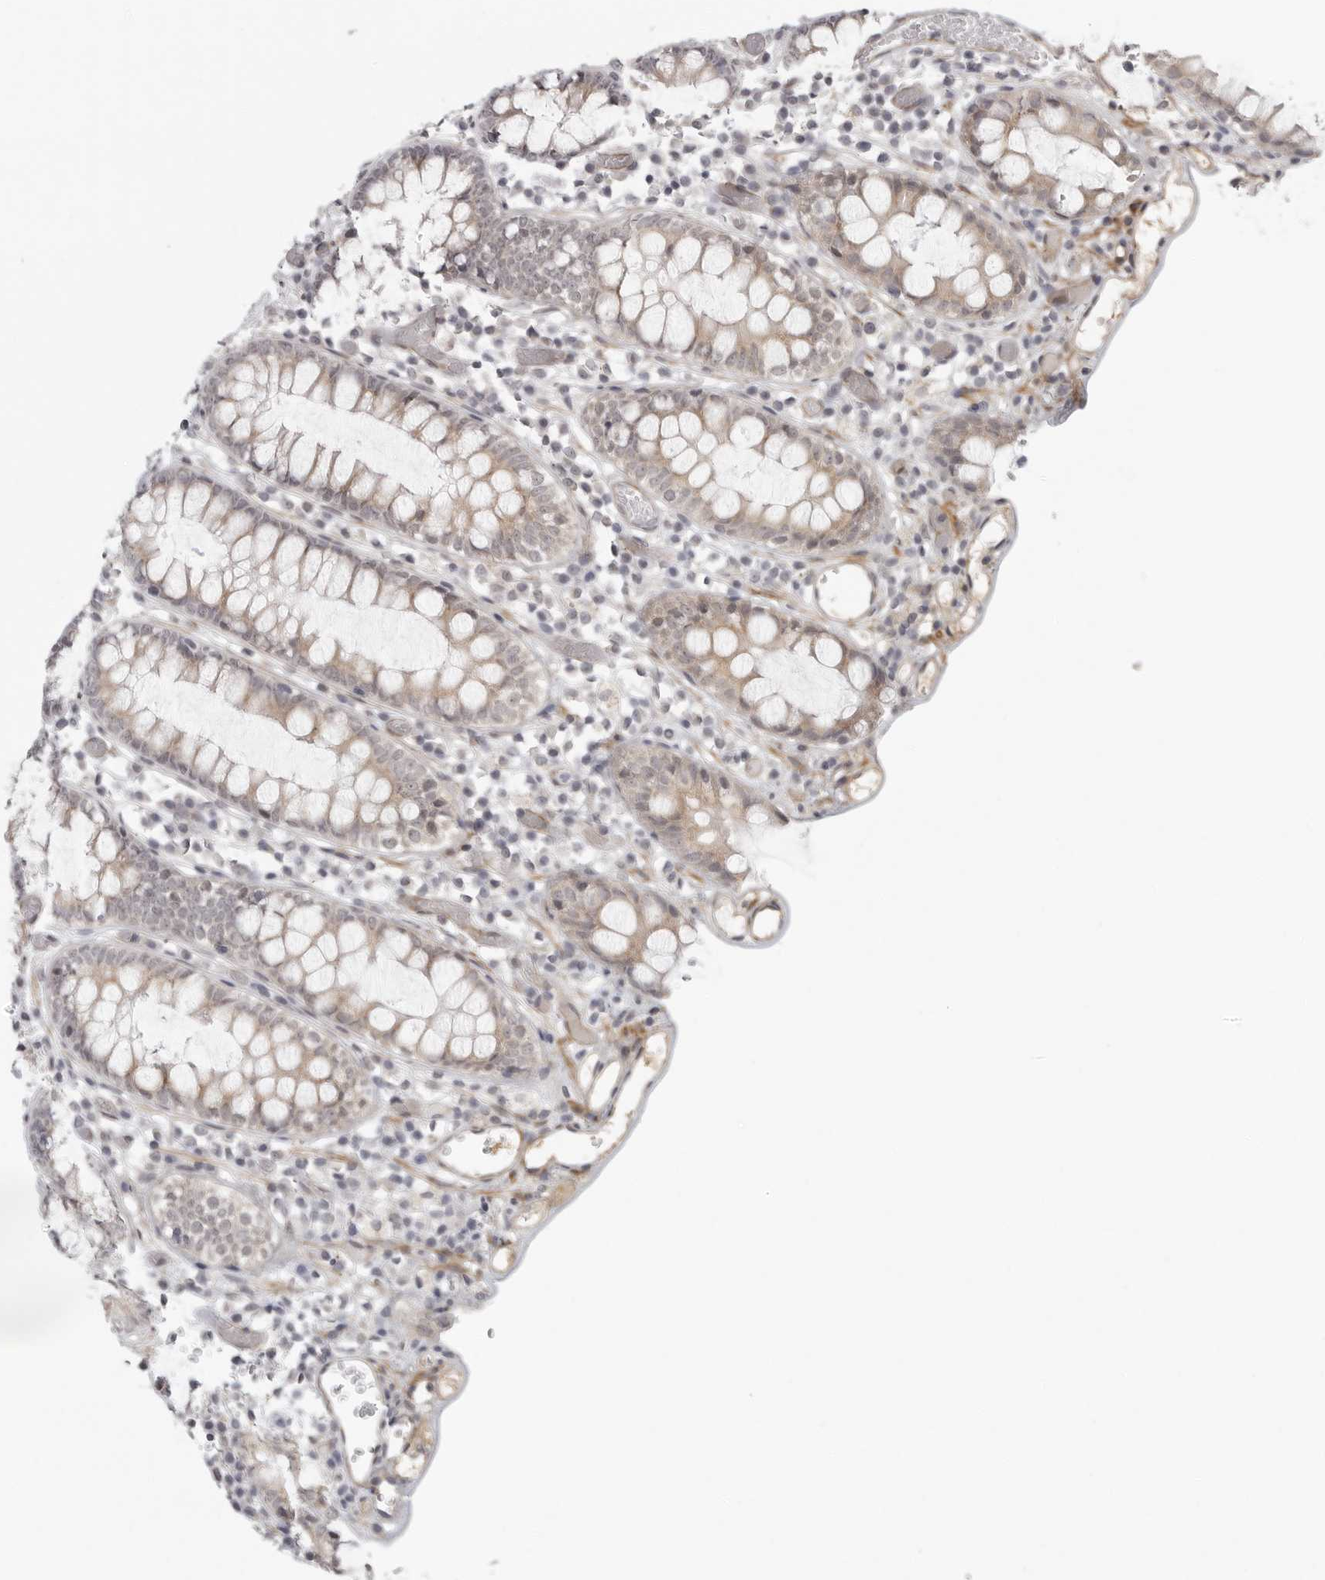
{"staining": {"intensity": "moderate", "quantity": ">75%", "location": "cytoplasmic/membranous"}, "tissue": "colon", "cell_type": "Endothelial cells", "image_type": "normal", "snomed": [{"axis": "morphology", "description": "Normal tissue, NOS"}, {"axis": "topography", "description": "Colon"}], "caption": "Colon stained for a protein (brown) displays moderate cytoplasmic/membranous positive staining in about >75% of endothelial cells.", "gene": "TUT4", "patient": {"sex": "male", "age": 14}}